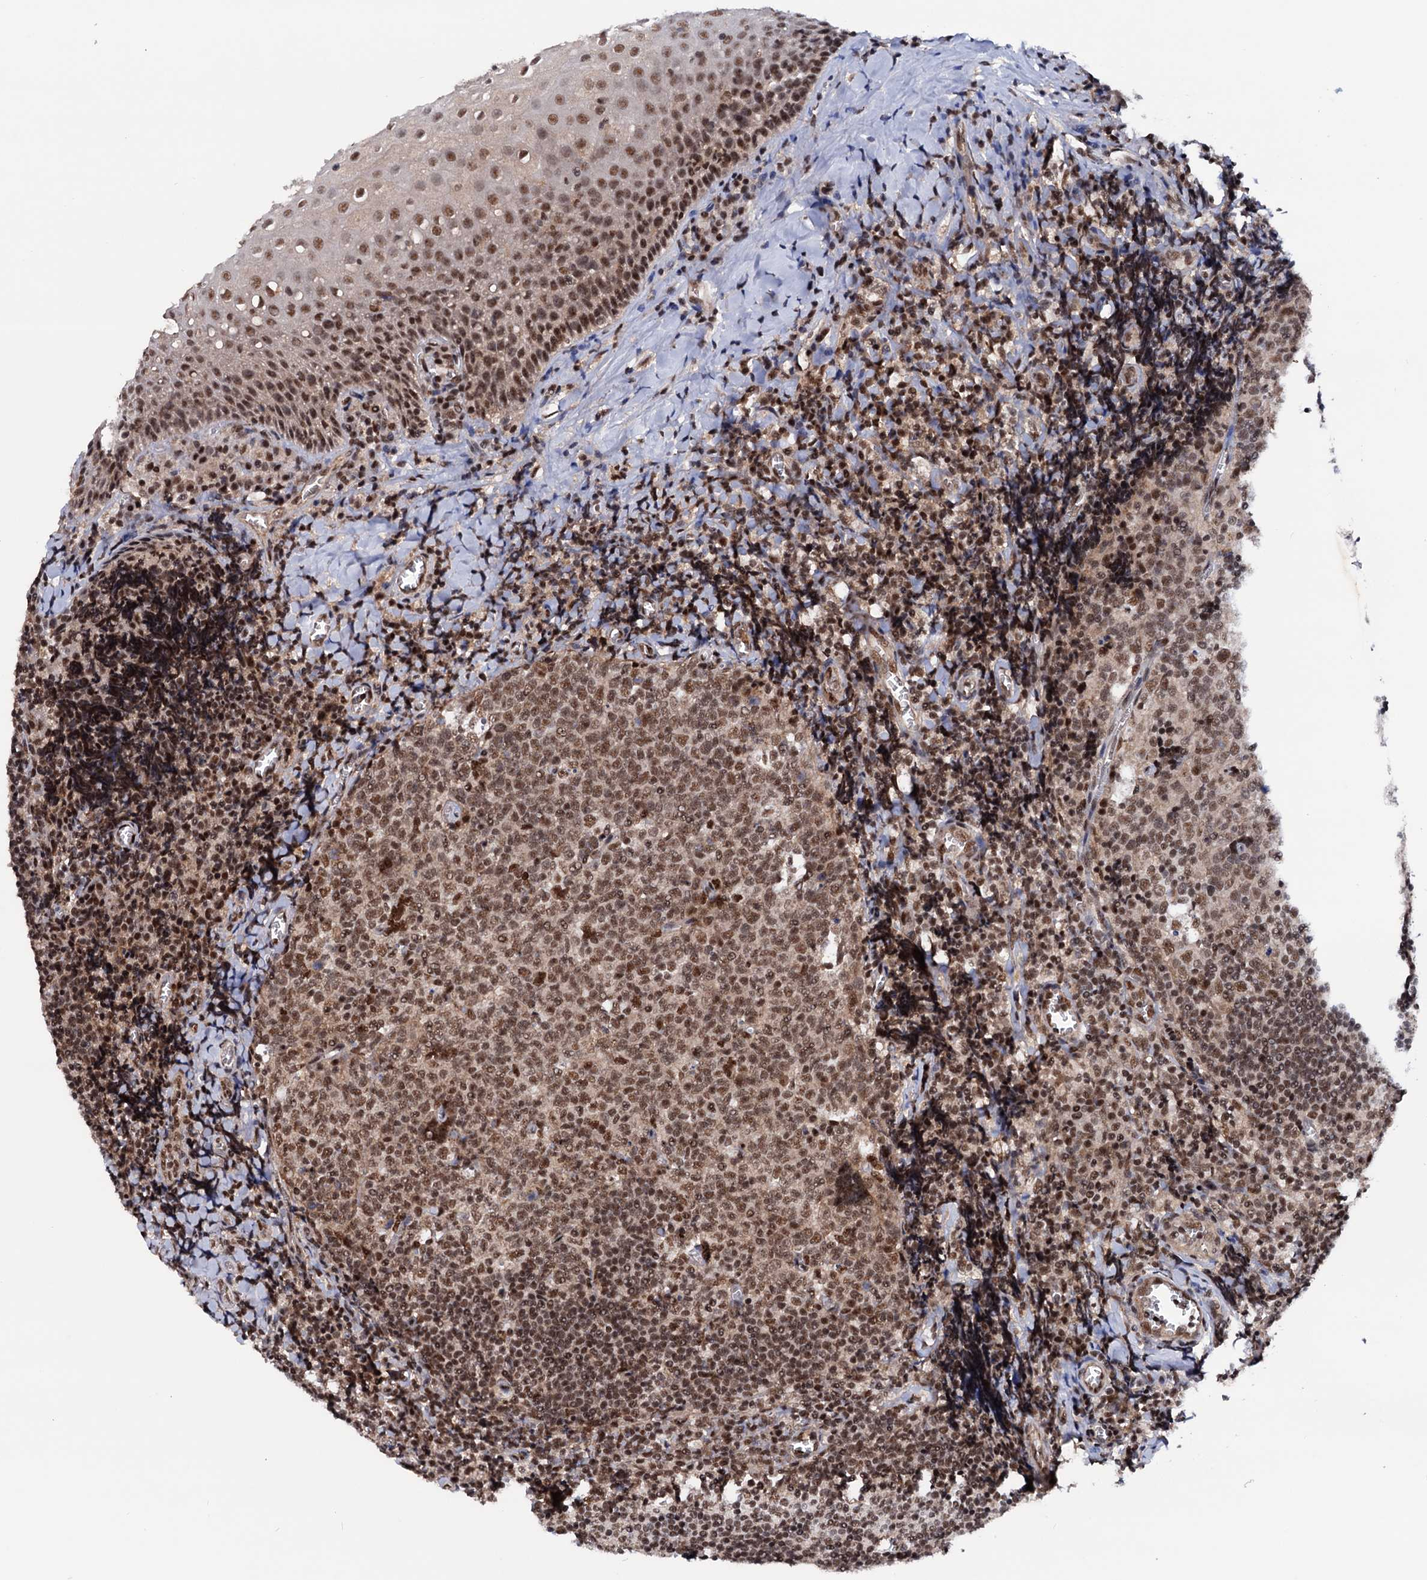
{"staining": {"intensity": "moderate", "quantity": ">75%", "location": "nuclear"}, "tissue": "tonsil", "cell_type": "Germinal center cells", "image_type": "normal", "snomed": [{"axis": "morphology", "description": "Normal tissue, NOS"}, {"axis": "topography", "description": "Tonsil"}], "caption": "Protein expression analysis of normal tonsil displays moderate nuclear staining in about >75% of germinal center cells. (brown staining indicates protein expression, while blue staining denotes nuclei).", "gene": "TBC1D12", "patient": {"sex": "male", "age": 27}}